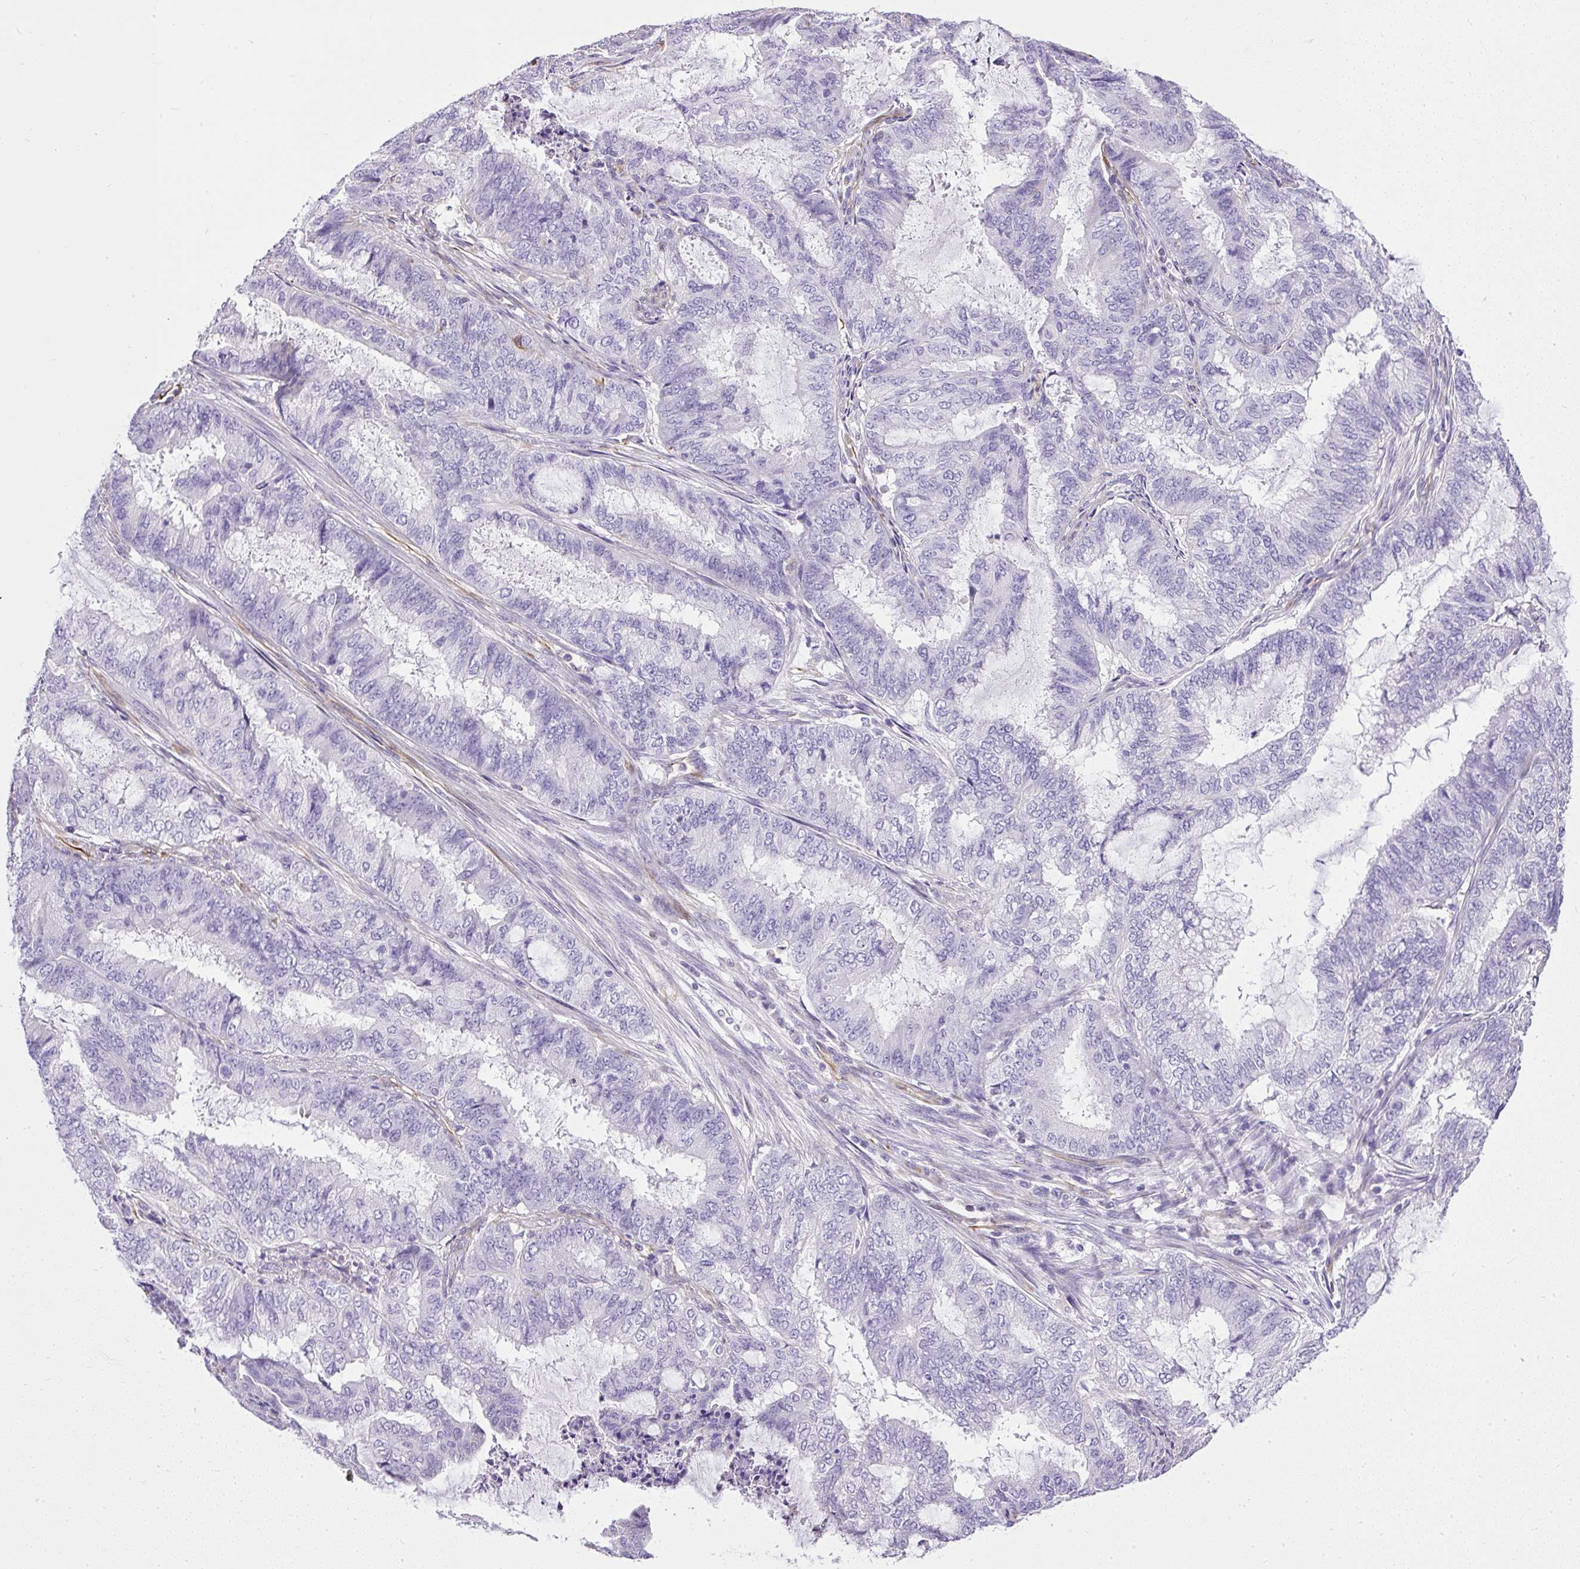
{"staining": {"intensity": "negative", "quantity": "none", "location": "none"}, "tissue": "endometrial cancer", "cell_type": "Tumor cells", "image_type": "cancer", "snomed": [{"axis": "morphology", "description": "Adenocarcinoma, NOS"}, {"axis": "topography", "description": "Endometrium"}], "caption": "Endometrial cancer (adenocarcinoma) was stained to show a protein in brown. There is no significant expression in tumor cells.", "gene": "PLS1", "patient": {"sex": "female", "age": 51}}